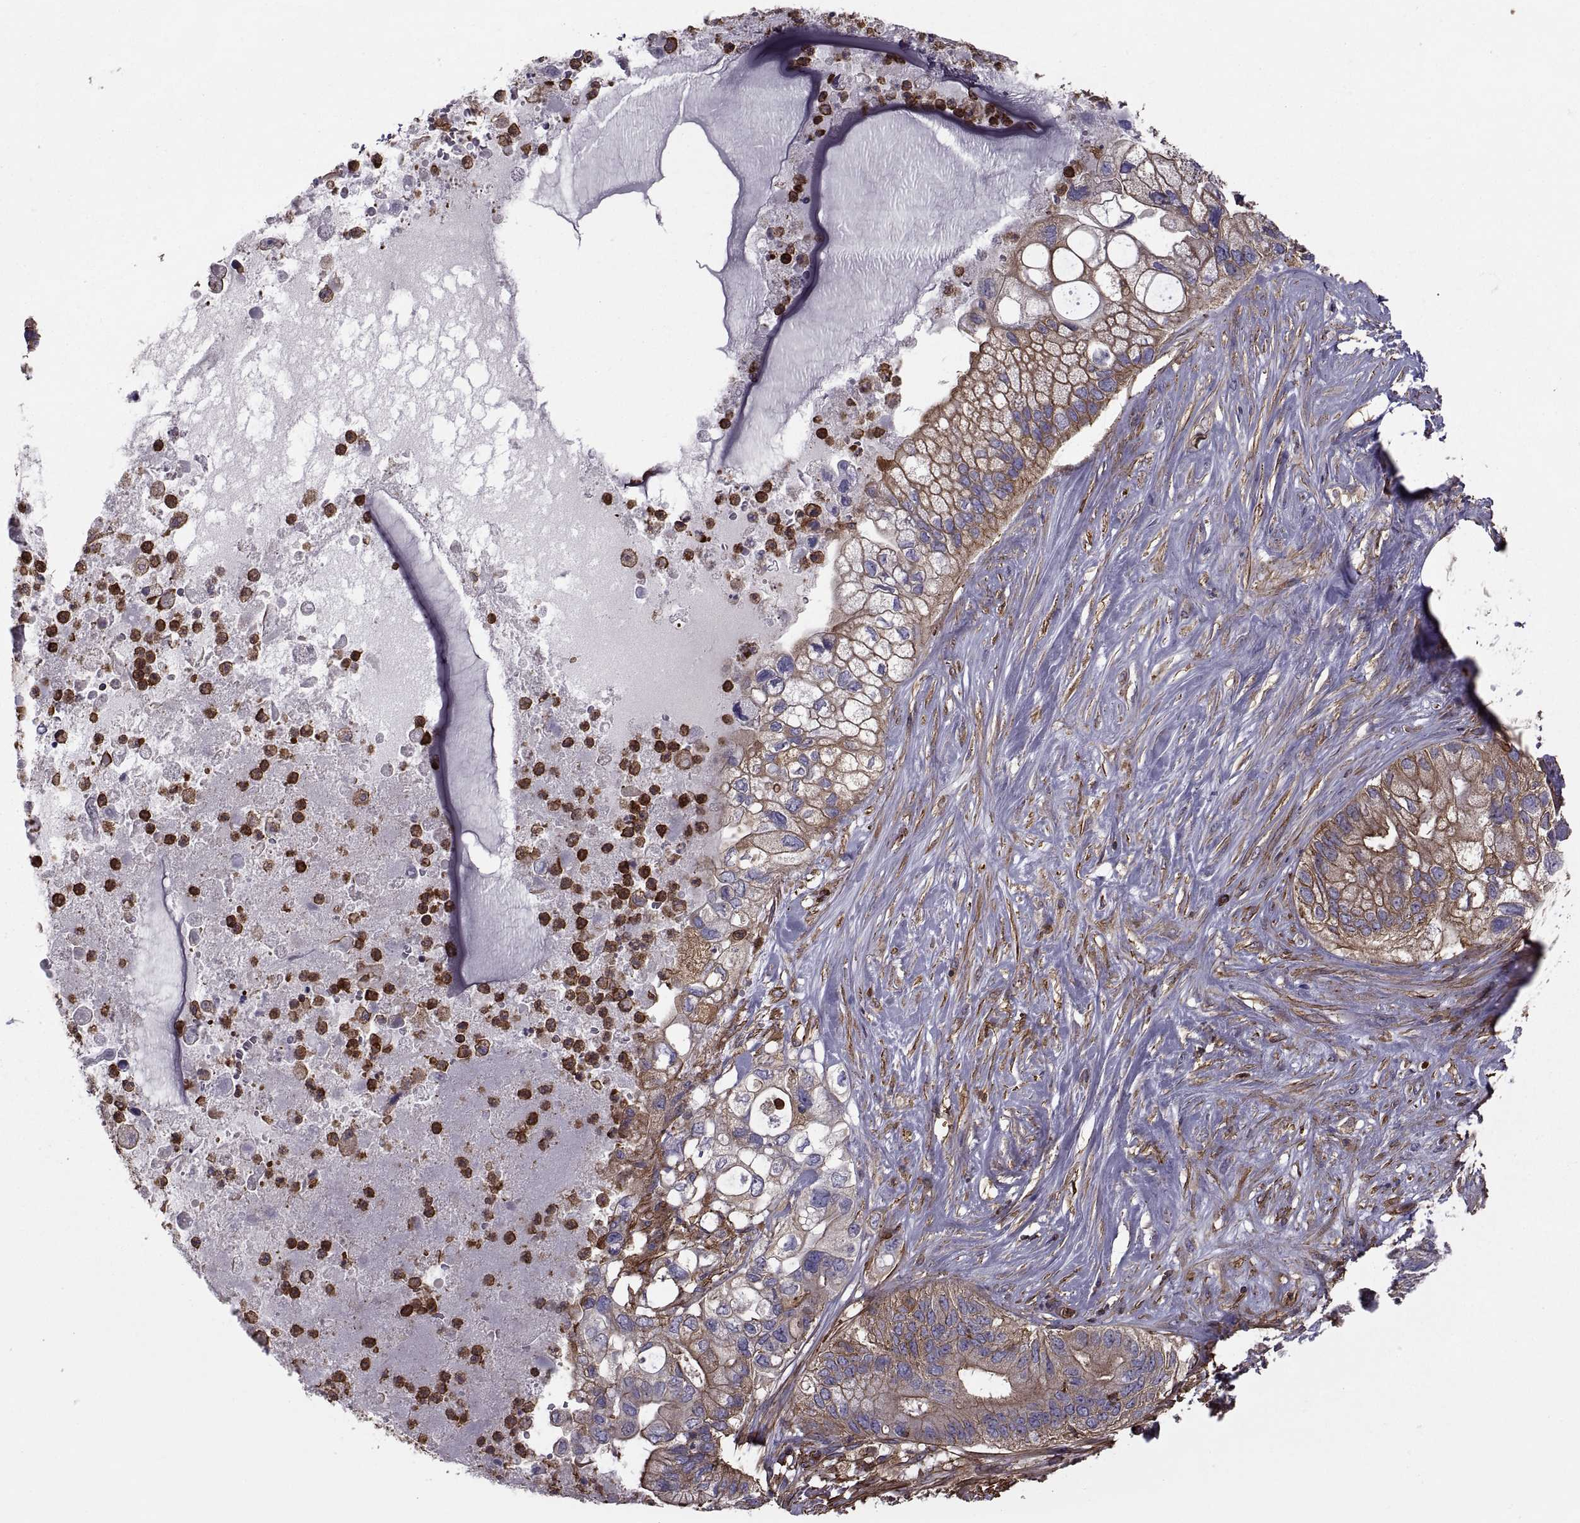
{"staining": {"intensity": "moderate", "quantity": ">75%", "location": "cytoplasmic/membranous"}, "tissue": "pancreatic cancer", "cell_type": "Tumor cells", "image_type": "cancer", "snomed": [{"axis": "morphology", "description": "Adenocarcinoma, NOS"}, {"axis": "topography", "description": "Pancreas"}], "caption": "About >75% of tumor cells in pancreatic cancer (adenocarcinoma) display moderate cytoplasmic/membranous protein positivity as visualized by brown immunohistochemical staining.", "gene": "MYH9", "patient": {"sex": "female", "age": 72}}